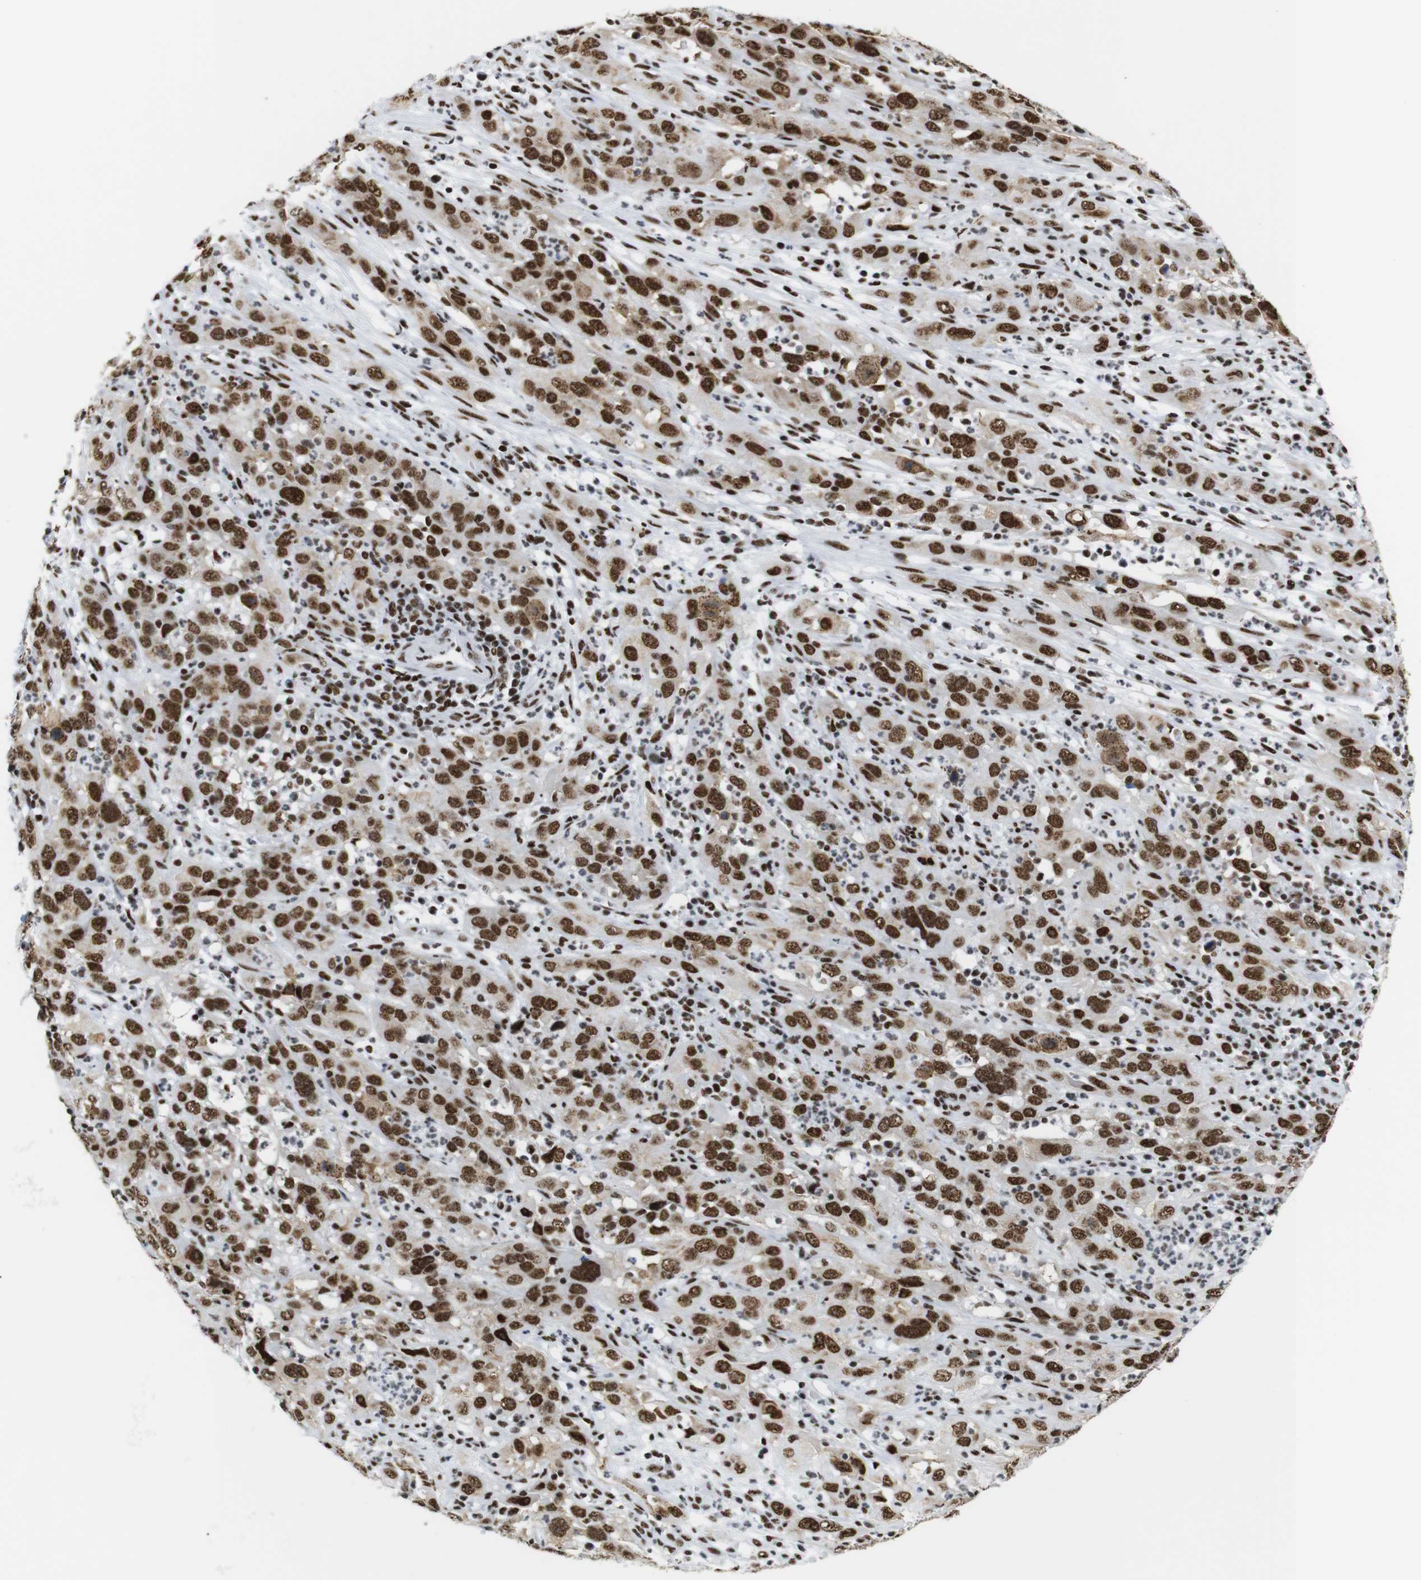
{"staining": {"intensity": "strong", "quantity": ">75%", "location": "cytoplasmic/membranous,nuclear"}, "tissue": "cervical cancer", "cell_type": "Tumor cells", "image_type": "cancer", "snomed": [{"axis": "morphology", "description": "Squamous cell carcinoma, NOS"}, {"axis": "topography", "description": "Cervix"}], "caption": "Cervical squamous cell carcinoma stained with a brown dye exhibits strong cytoplasmic/membranous and nuclear positive expression in approximately >75% of tumor cells.", "gene": "TRA2B", "patient": {"sex": "female", "age": 32}}